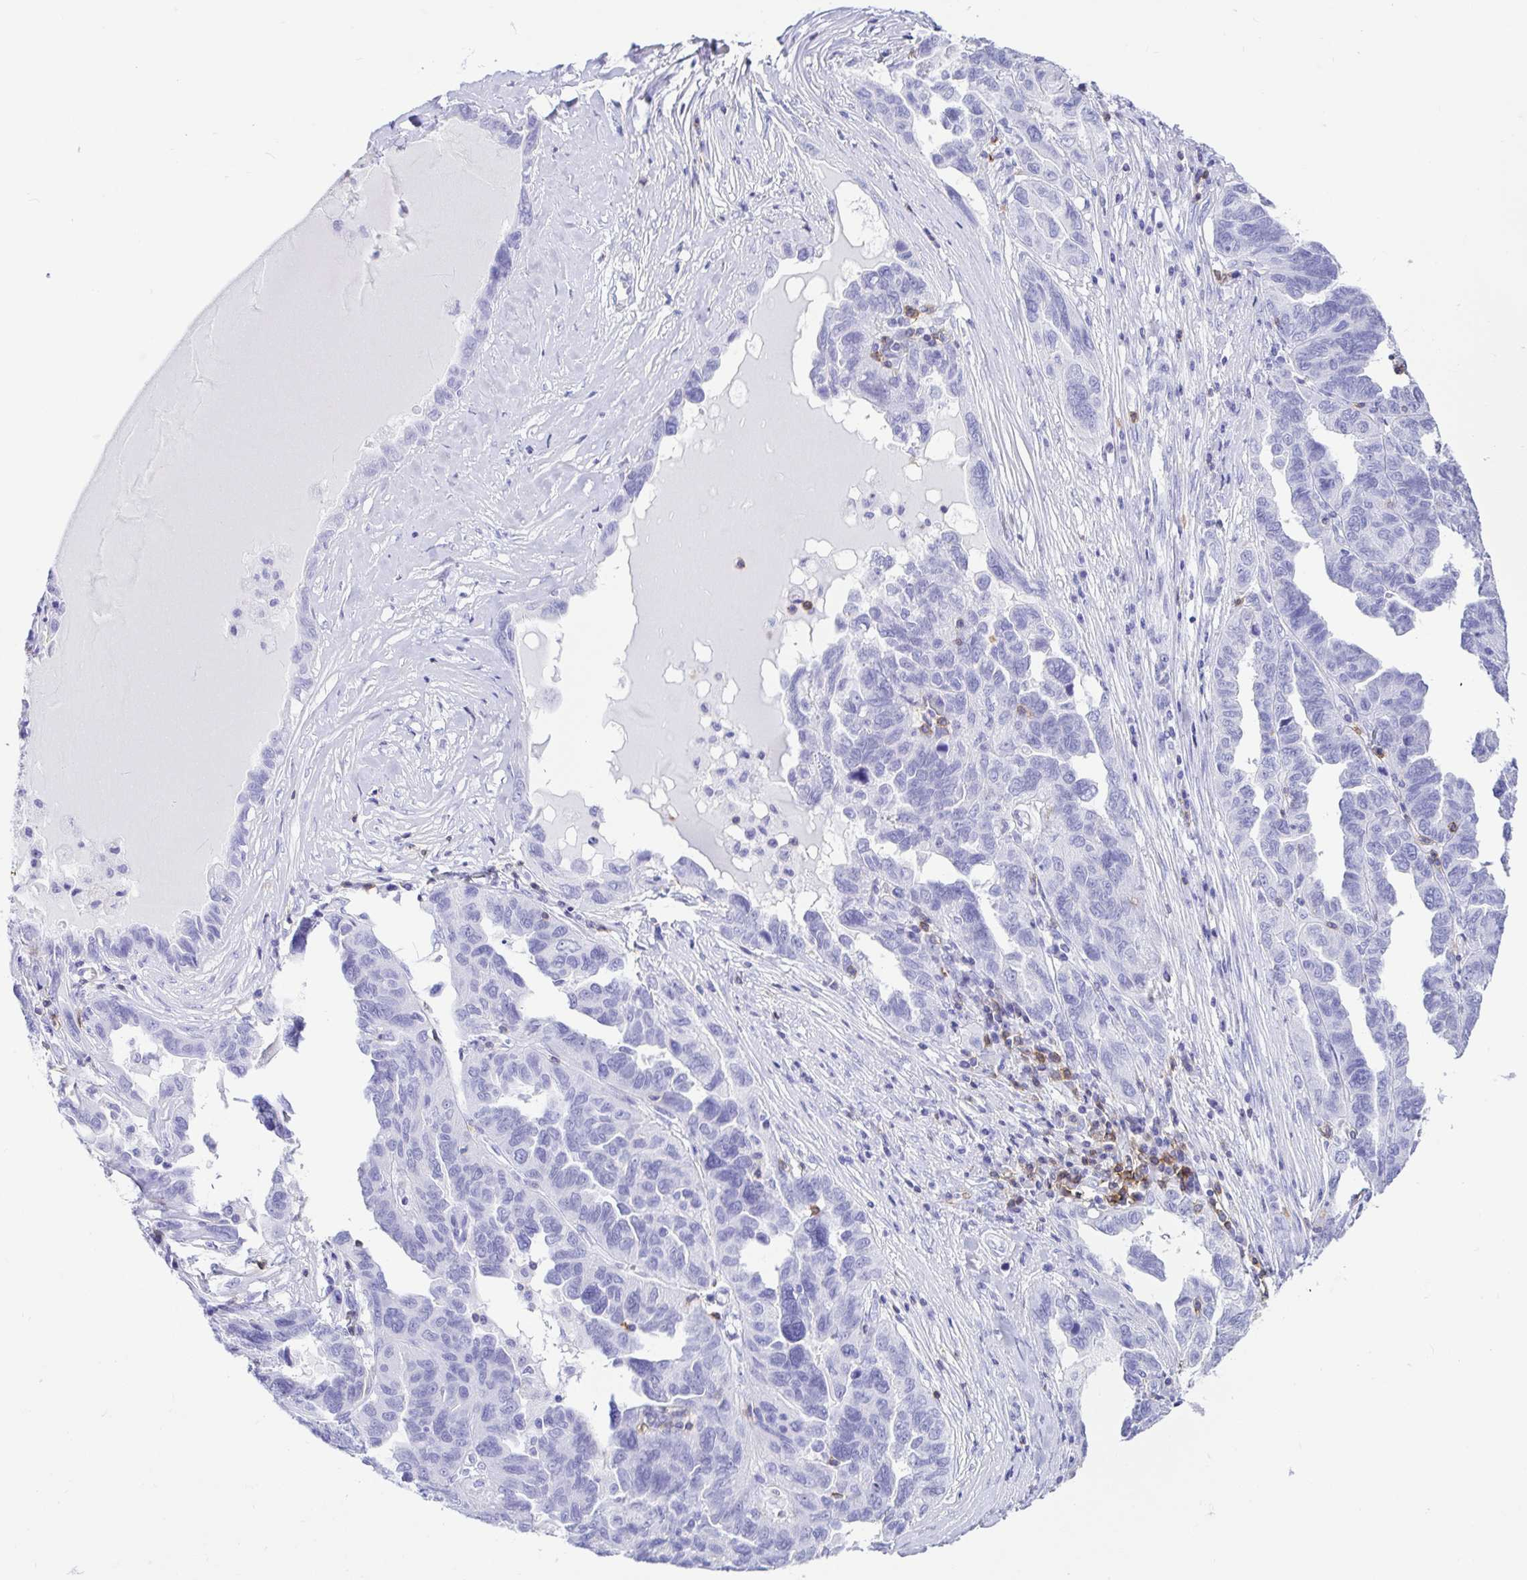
{"staining": {"intensity": "negative", "quantity": "none", "location": "none"}, "tissue": "ovarian cancer", "cell_type": "Tumor cells", "image_type": "cancer", "snomed": [{"axis": "morphology", "description": "Cystadenocarcinoma, serous, NOS"}, {"axis": "topography", "description": "Ovary"}], "caption": "An immunohistochemistry (IHC) histopathology image of ovarian serous cystadenocarcinoma is shown. There is no staining in tumor cells of ovarian serous cystadenocarcinoma. The staining is performed using DAB (3,3'-diaminobenzidine) brown chromogen with nuclei counter-stained in using hematoxylin.", "gene": "CD5", "patient": {"sex": "female", "age": 64}}